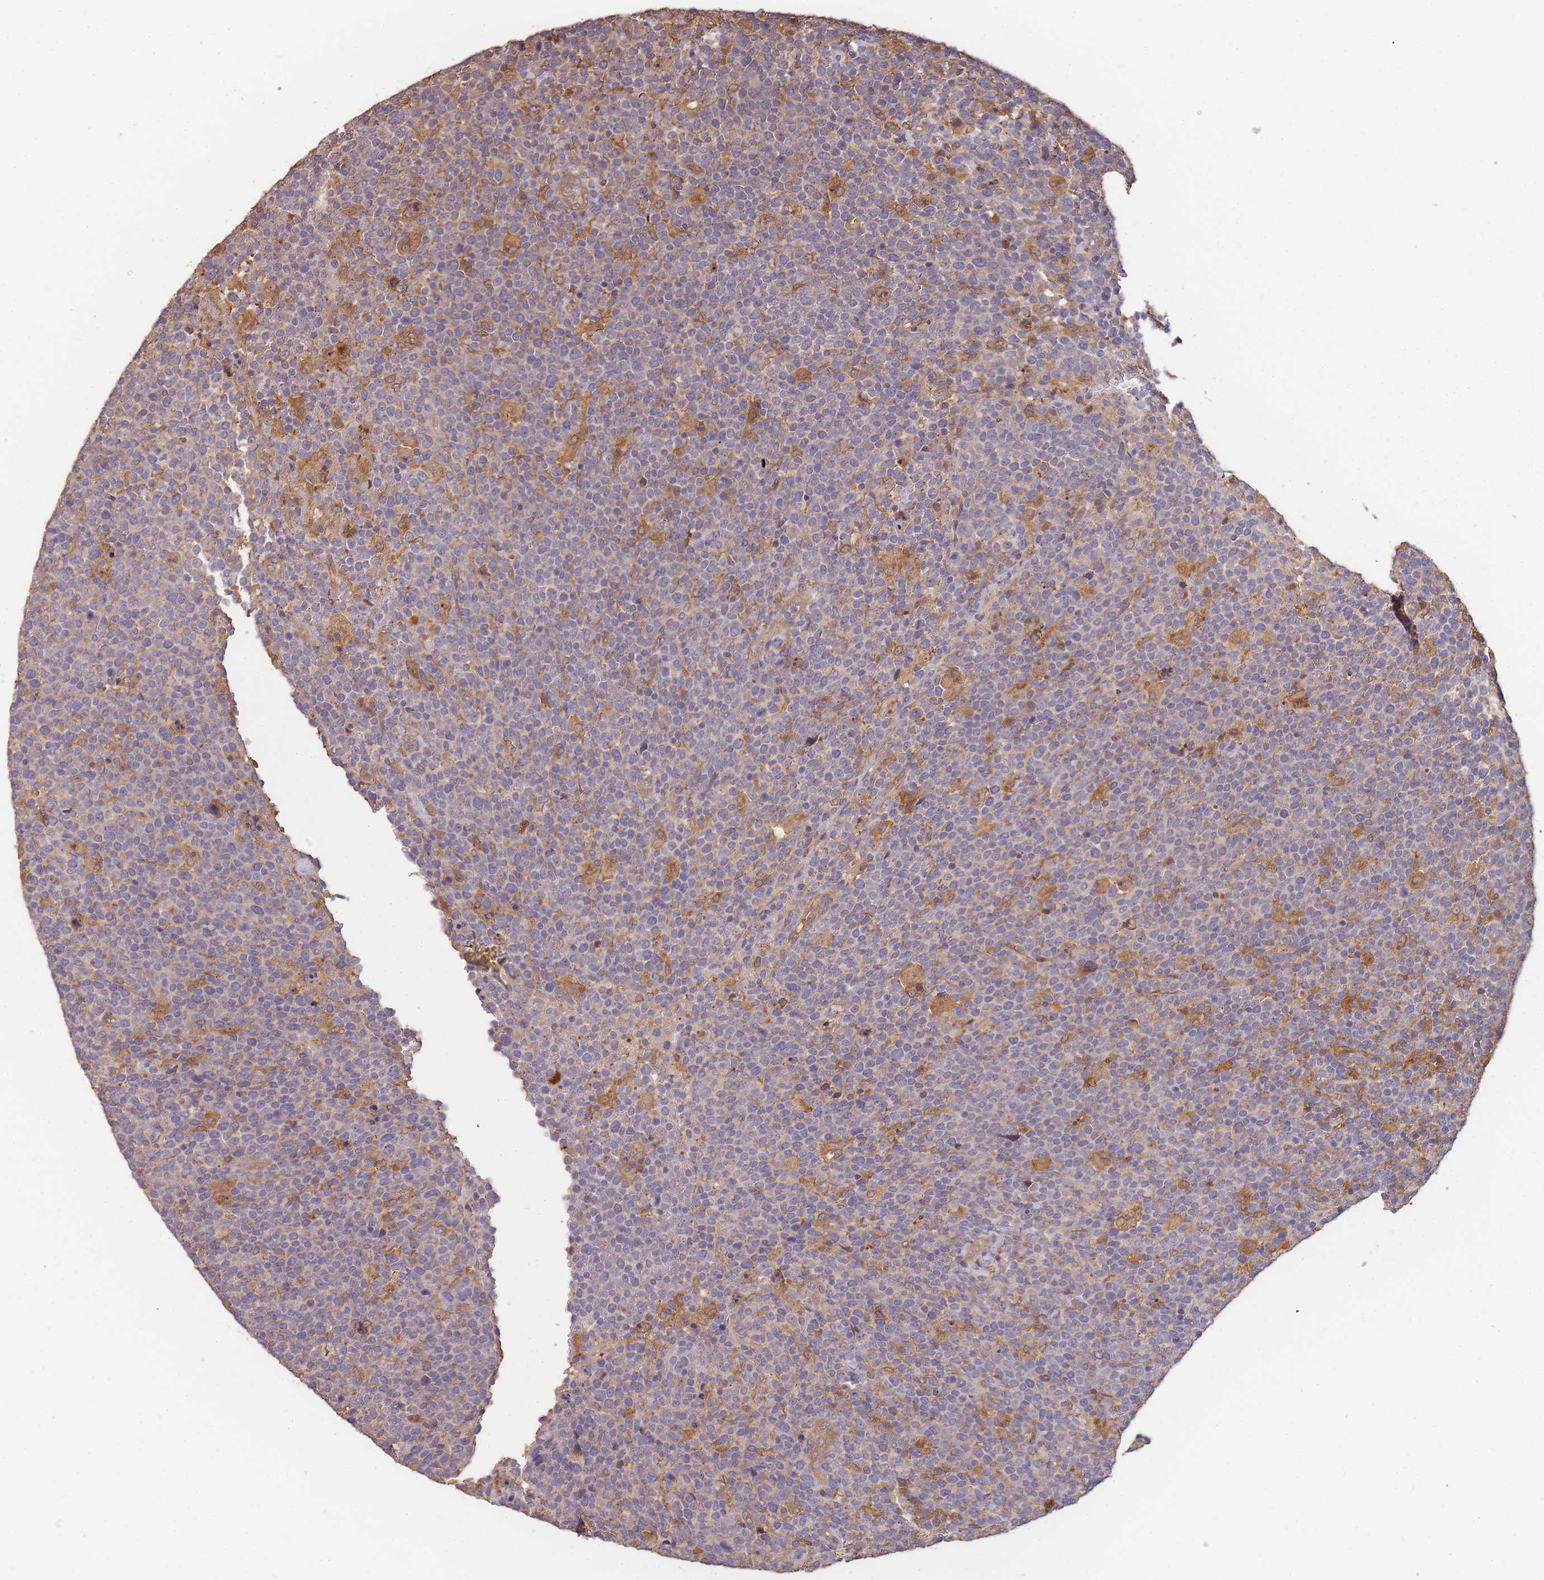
{"staining": {"intensity": "moderate", "quantity": "<25%", "location": "cytoplasmic/membranous"}, "tissue": "lymphoma", "cell_type": "Tumor cells", "image_type": "cancer", "snomed": [{"axis": "morphology", "description": "Malignant lymphoma, non-Hodgkin's type, High grade"}, {"axis": "topography", "description": "Lymph node"}], "caption": "DAB (3,3'-diaminobenzidine) immunohistochemical staining of lymphoma reveals moderate cytoplasmic/membranous protein positivity in approximately <25% of tumor cells.", "gene": "CDKN2AIPNL", "patient": {"sex": "male", "age": 61}}